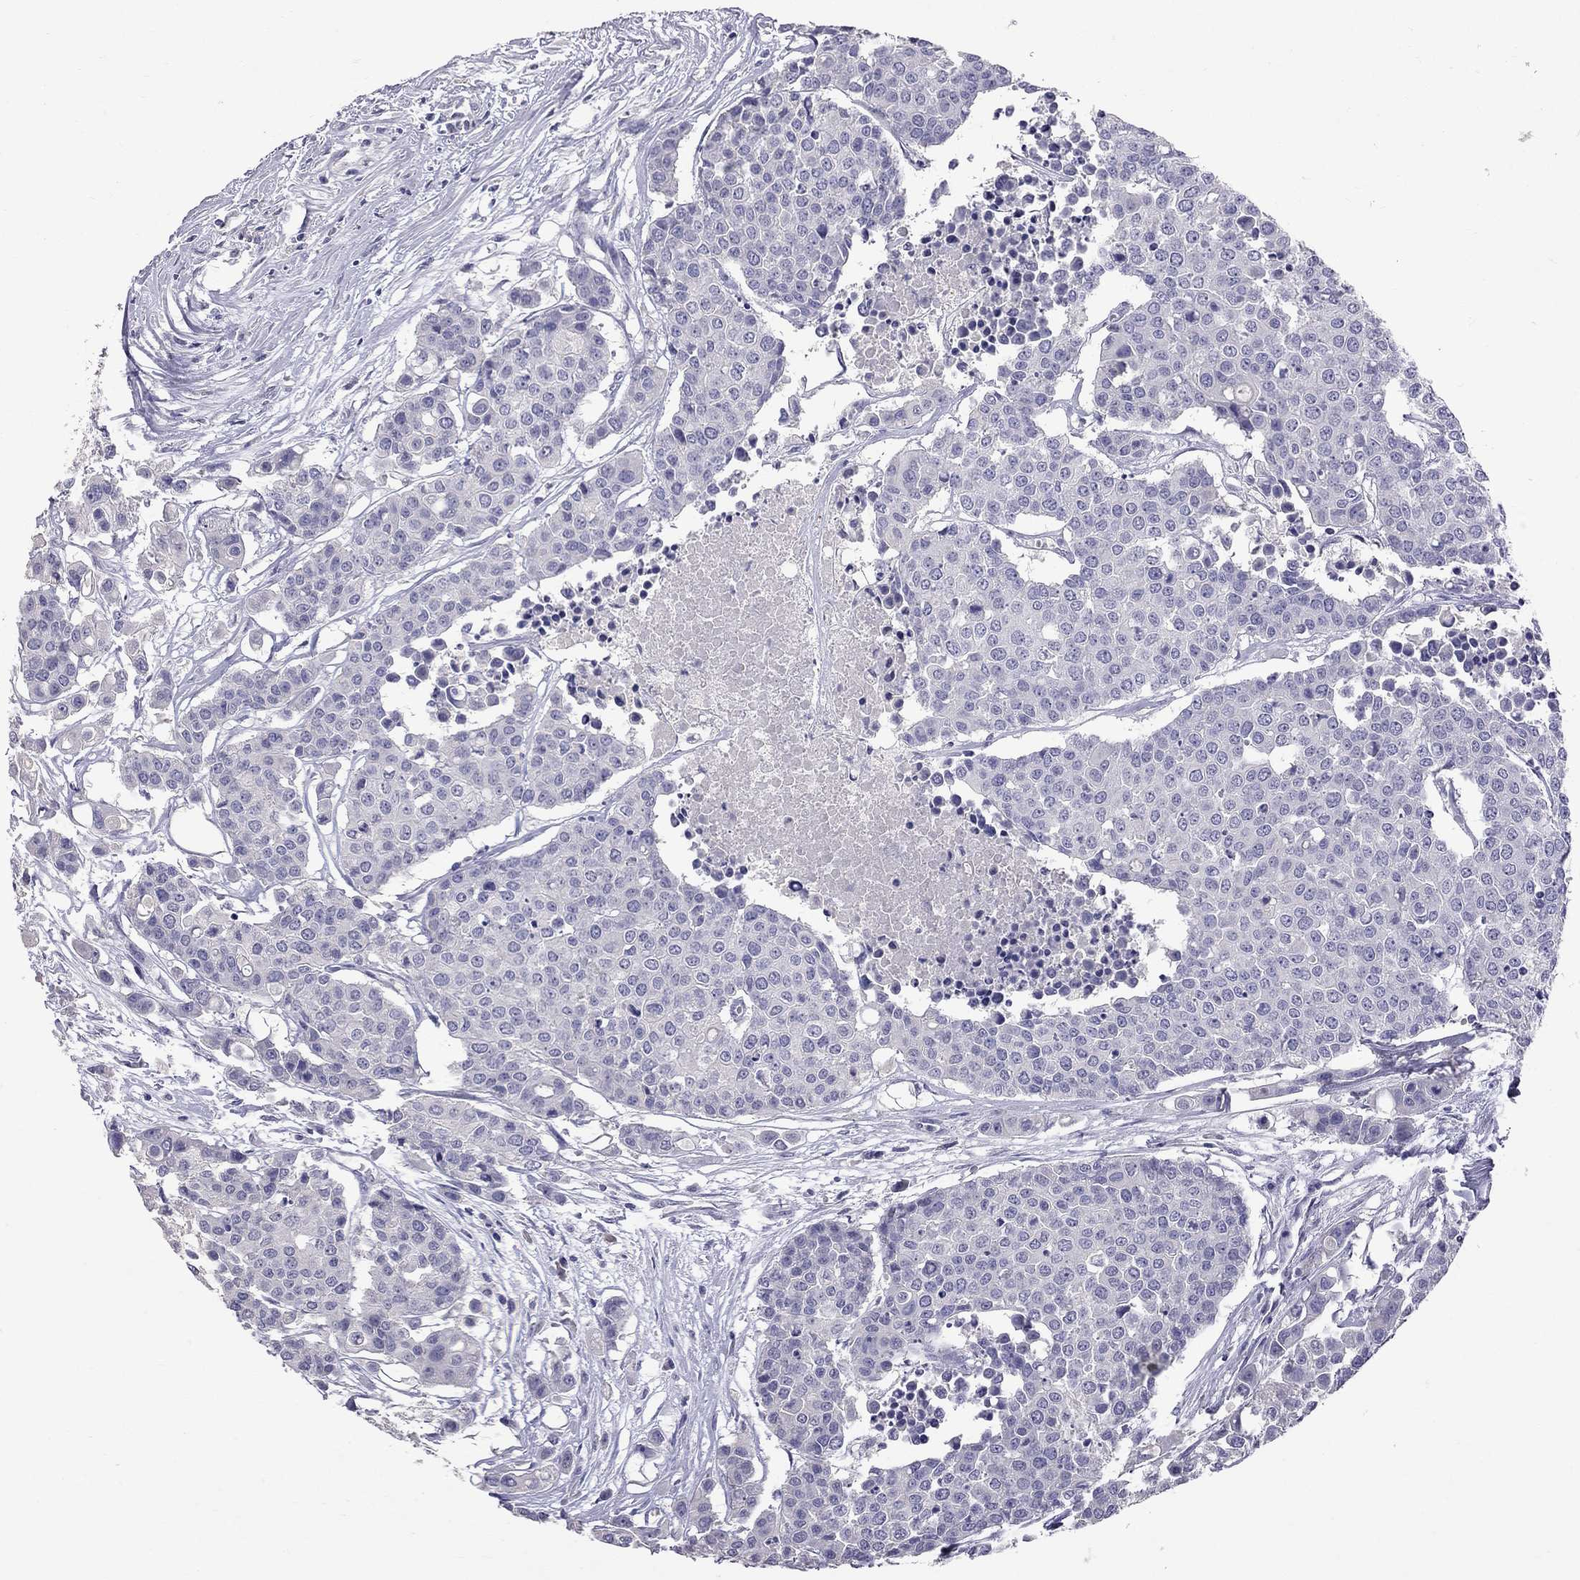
{"staining": {"intensity": "negative", "quantity": "none", "location": "none"}, "tissue": "carcinoid", "cell_type": "Tumor cells", "image_type": "cancer", "snomed": [{"axis": "morphology", "description": "Carcinoid, malignant, NOS"}, {"axis": "topography", "description": "Colon"}], "caption": "This photomicrograph is of malignant carcinoid stained with IHC to label a protein in brown with the nuclei are counter-stained blue. There is no staining in tumor cells.", "gene": "CFAP91", "patient": {"sex": "male", "age": 81}}